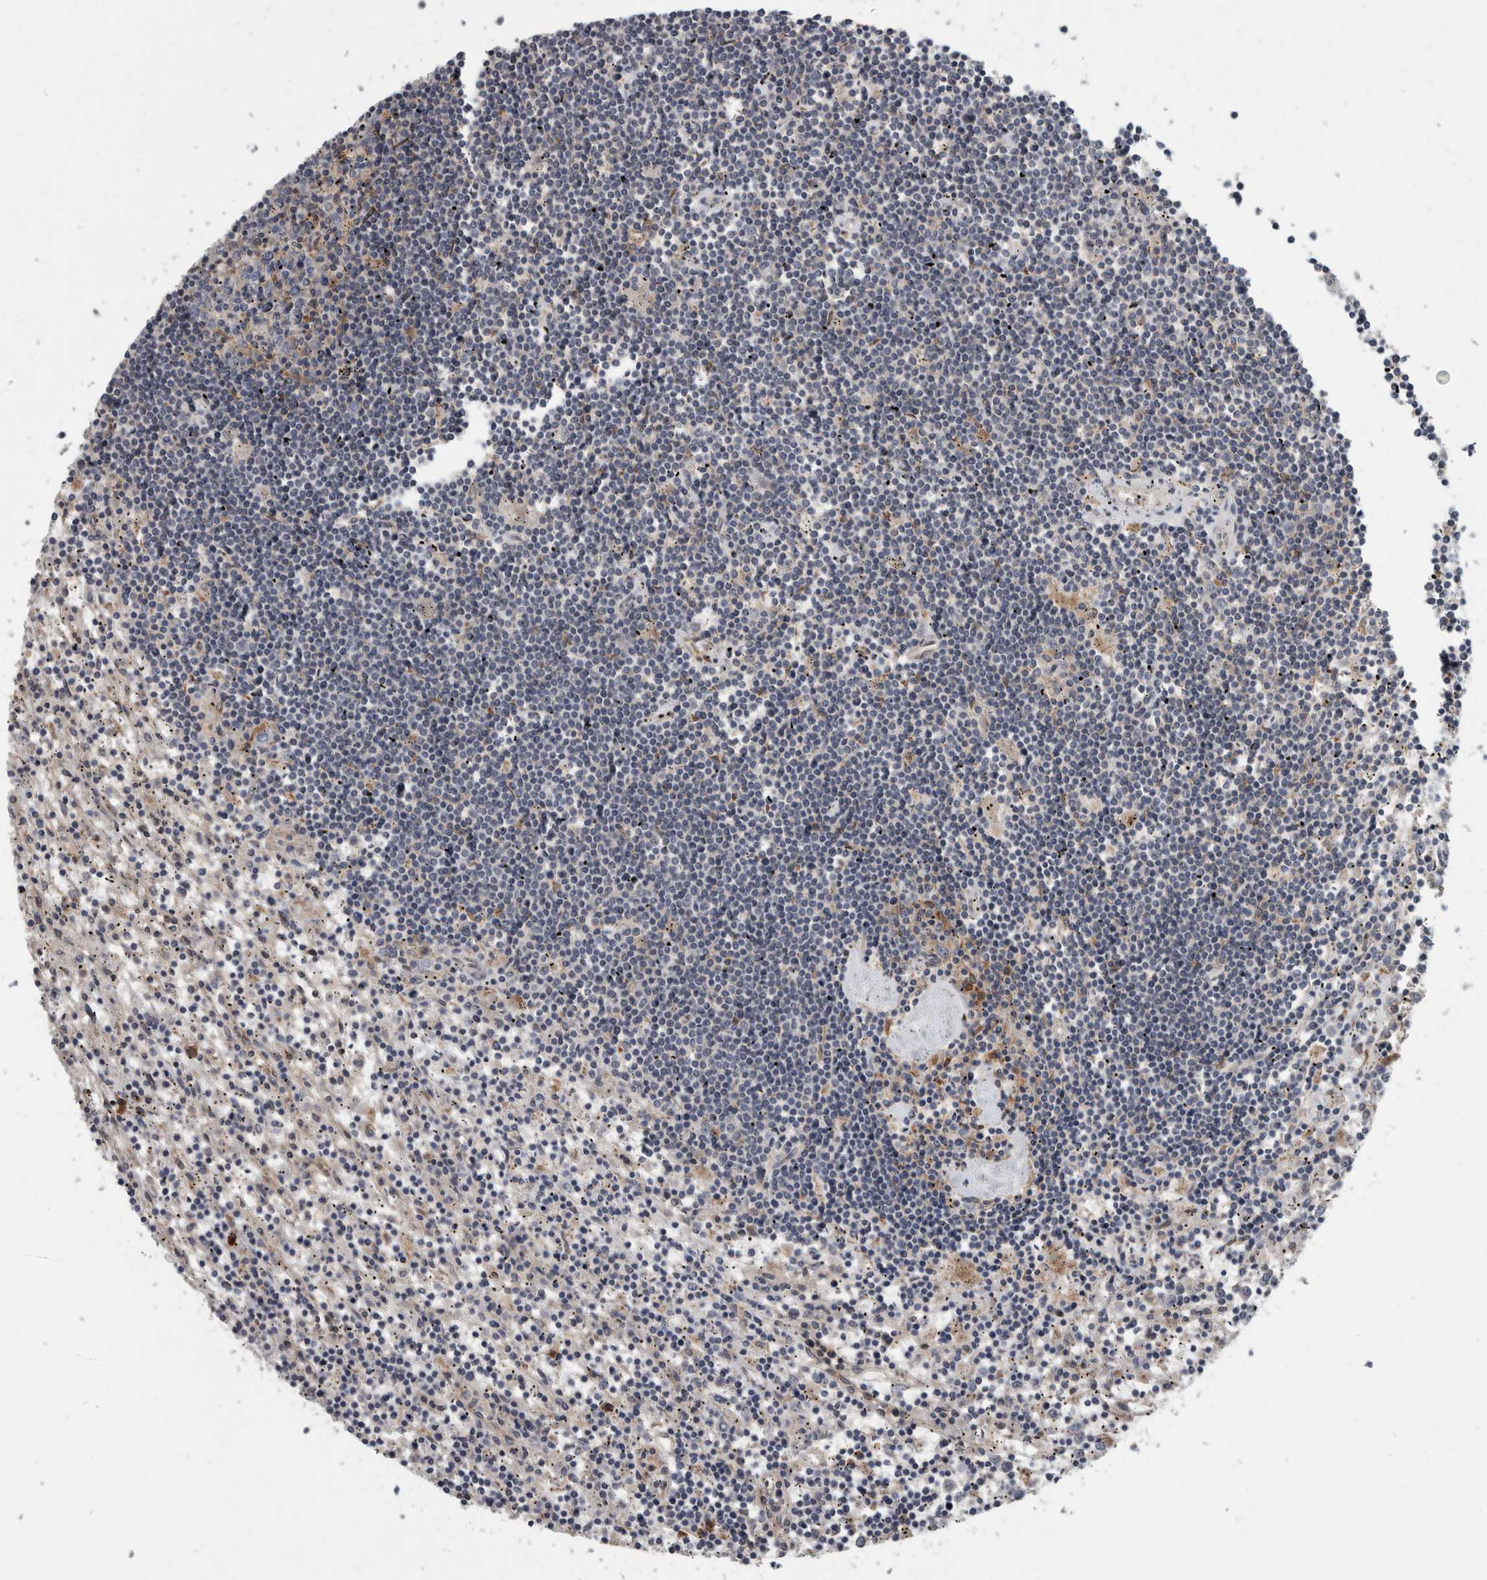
{"staining": {"intensity": "negative", "quantity": "none", "location": "none"}, "tissue": "lymphoma", "cell_type": "Tumor cells", "image_type": "cancer", "snomed": [{"axis": "morphology", "description": "Malignant lymphoma, non-Hodgkin's type, Low grade"}, {"axis": "topography", "description": "Spleen"}], "caption": "High power microscopy image of an IHC photomicrograph of lymphoma, revealing no significant expression in tumor cells.", "gene": "LMAN2L", "patient": {"sex": "male", "age": 76}}